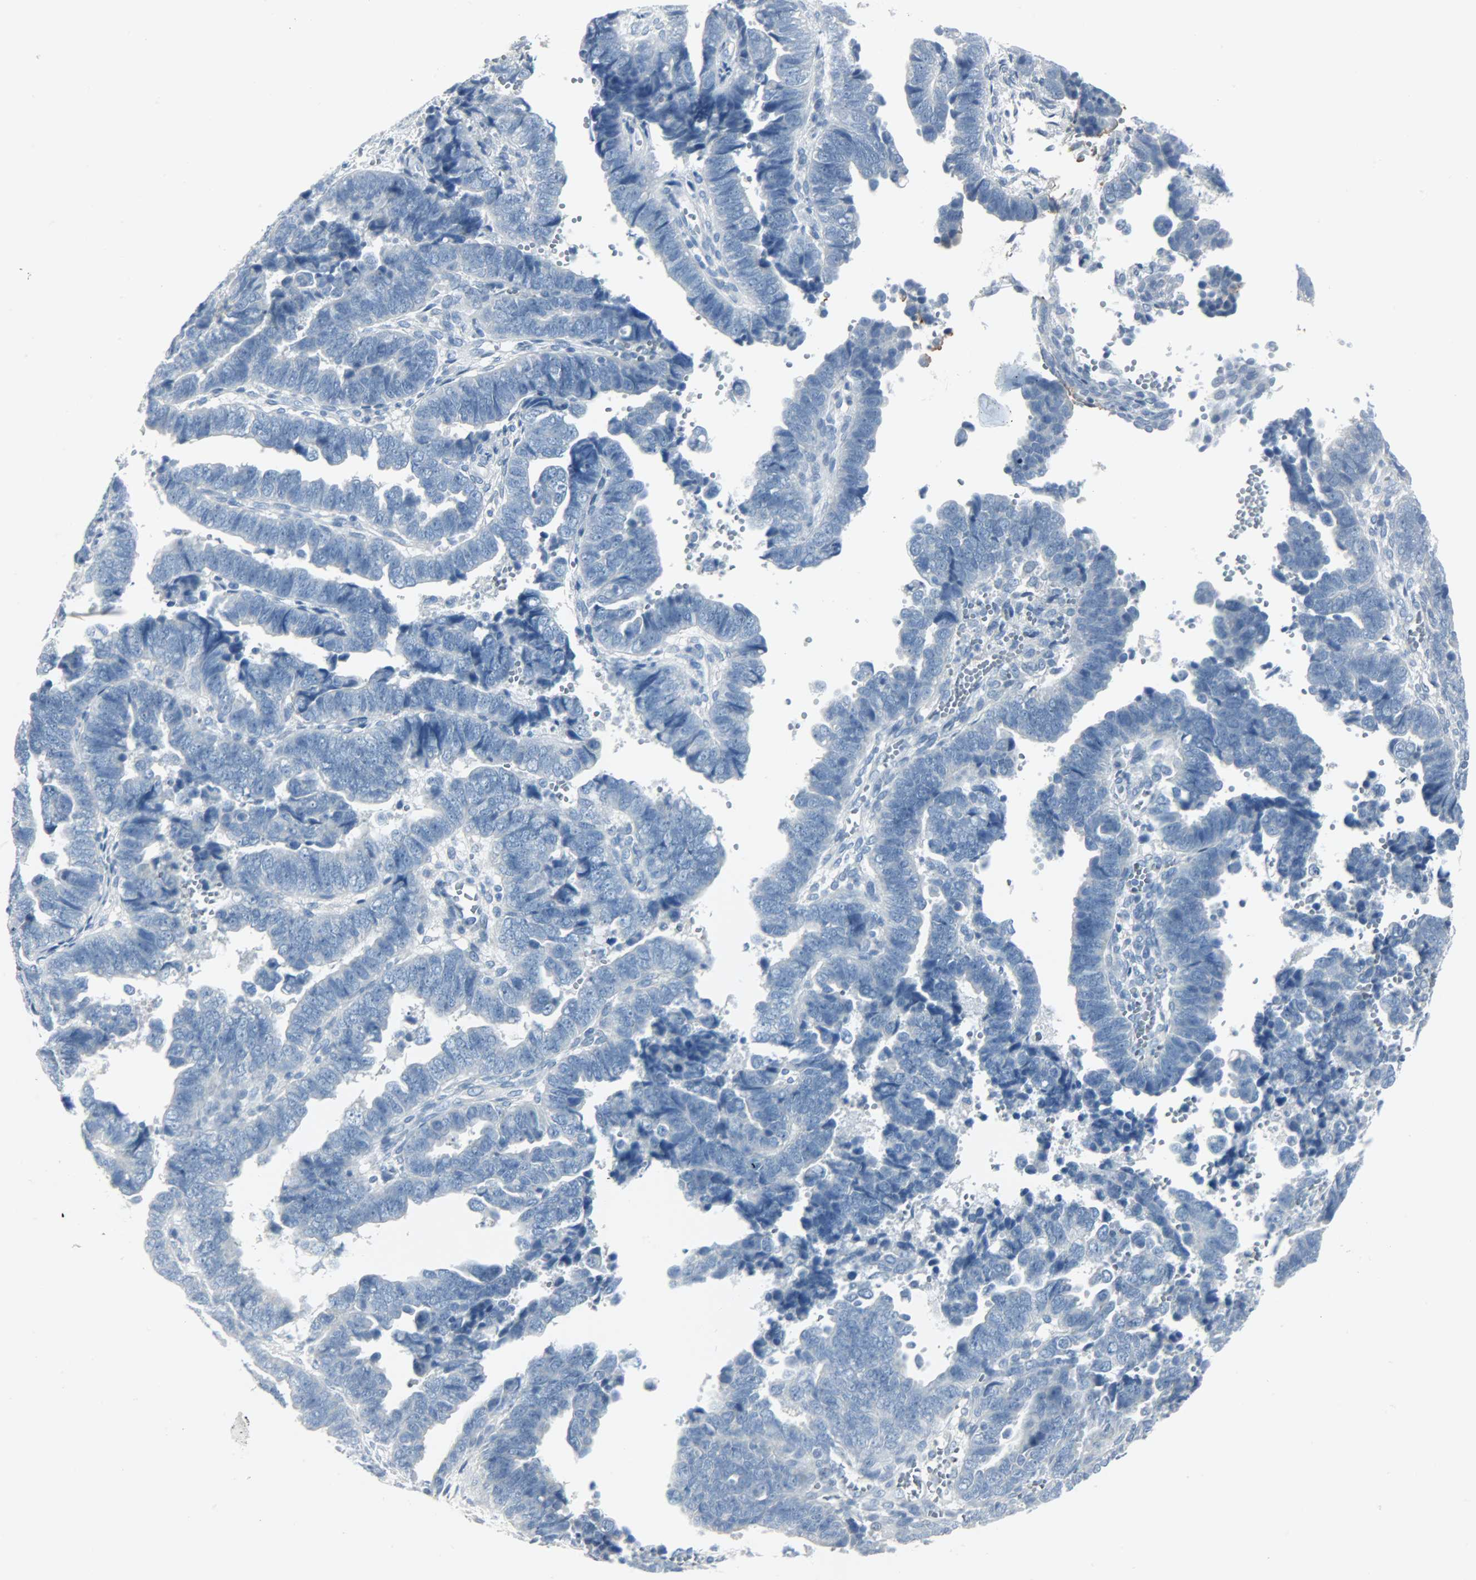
{"staining": {"intensity": "negative", "quantity": "none", "location": "none"}, "tissue": "endometrial cancer", "cell_type": "Tumor cells", "image_type": "cancer", "snomed": [{"axis": "morphology", "description": "Adenocarcinoma, NOS"}, {"axis": "topography", "description": "Endometrium"}], "caption": "A histopathology image of endometrial cancer stained for a protein exhibits no brown staining in tumor cells.", "gene": "KIT", "patient": {"sex": "female", "age": 75}}